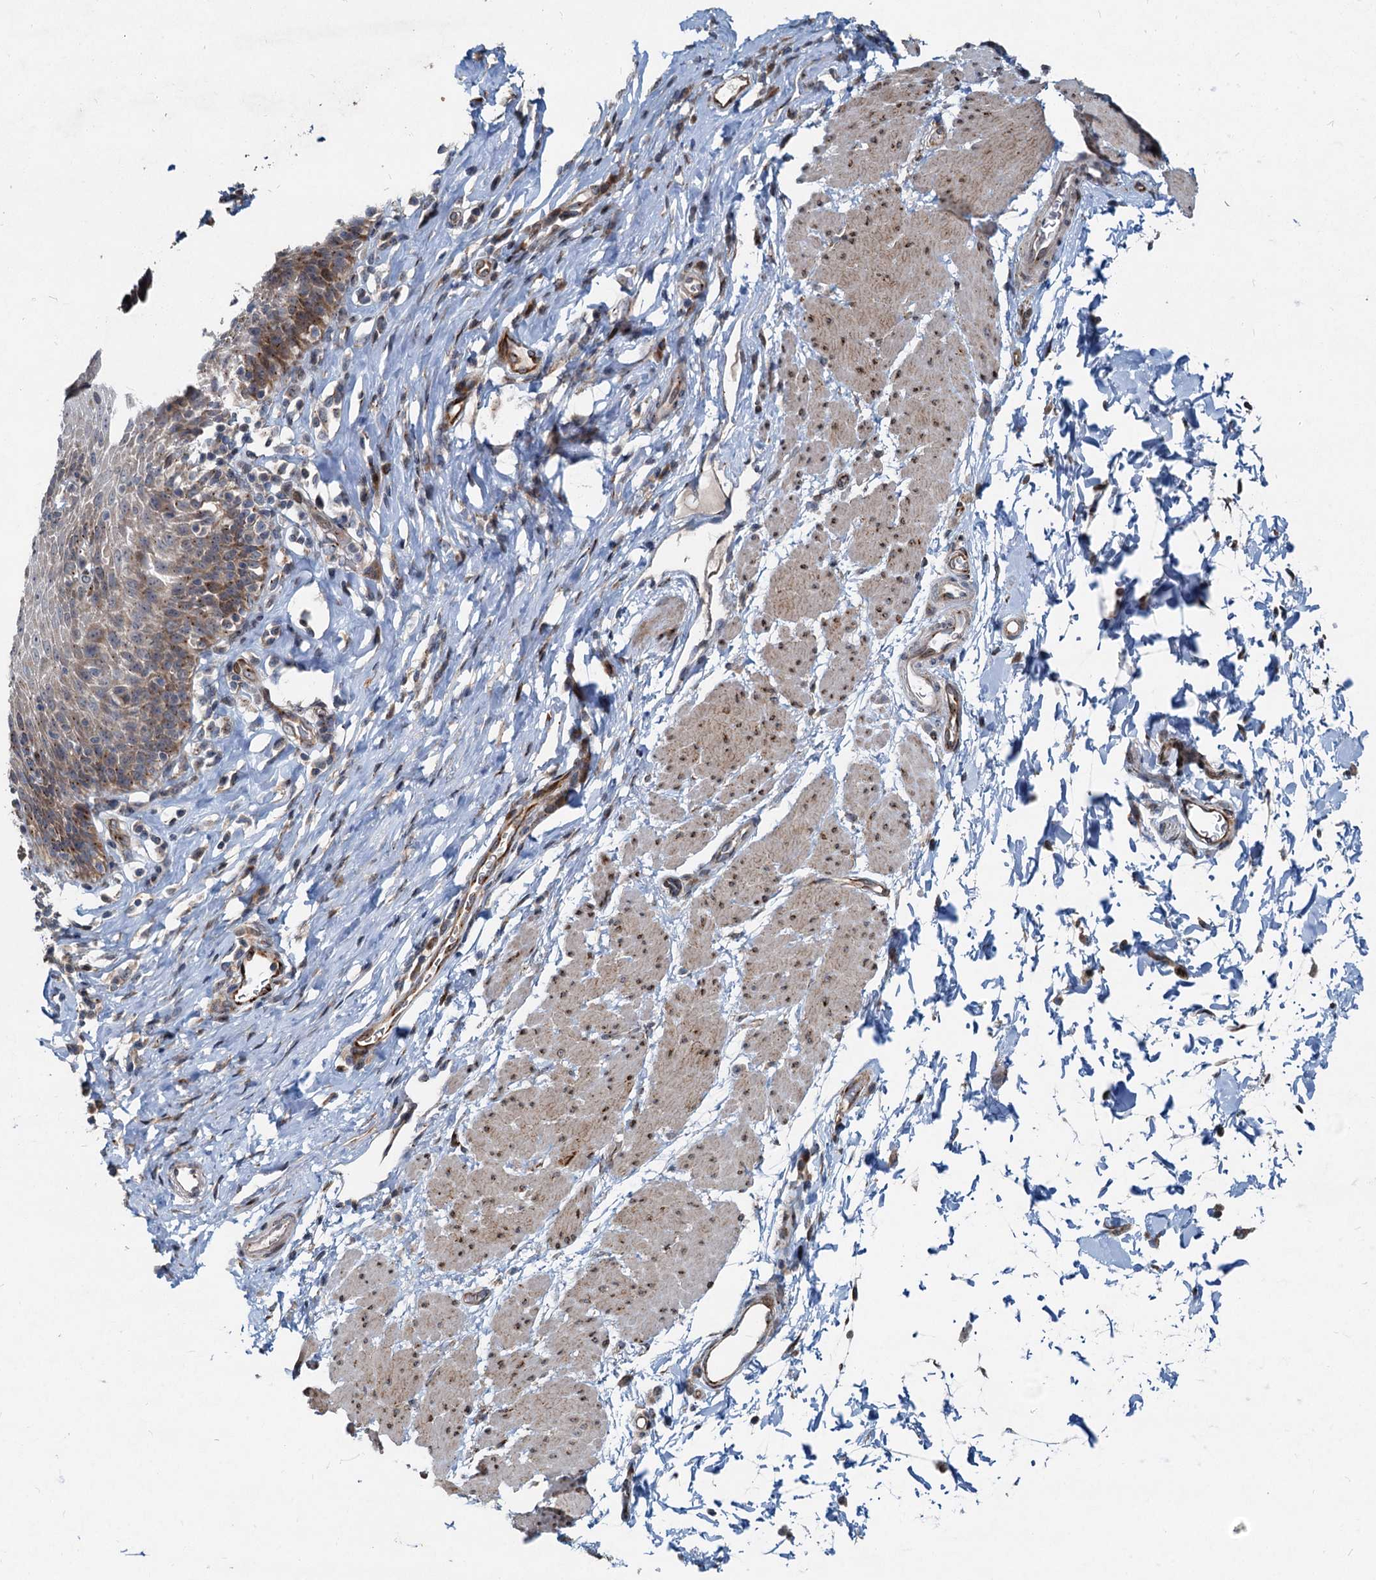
{"staining": {"intensity": "moderate", "quantity": "25%-75%", "location": "cytoplasmic/membranous"}, "tissue": "esophagus", "cell_type": "Squamous epithelial cells", "image_type": "normal", "snomed": [{"axis": "morphology", "description": "Normal tissue, NOS"}, {"axis": "topography", "description": "Esophagus"}], "caption": "This photomicrograph reveals immunohistochemistry staining of normal esophagus, with medium moderate cytoplasmic/membranous staining in approximately 25%-75% of squamous epithelial cells.", "gene": "CEP68", "patient": {"sex": "female", "age": 61}}